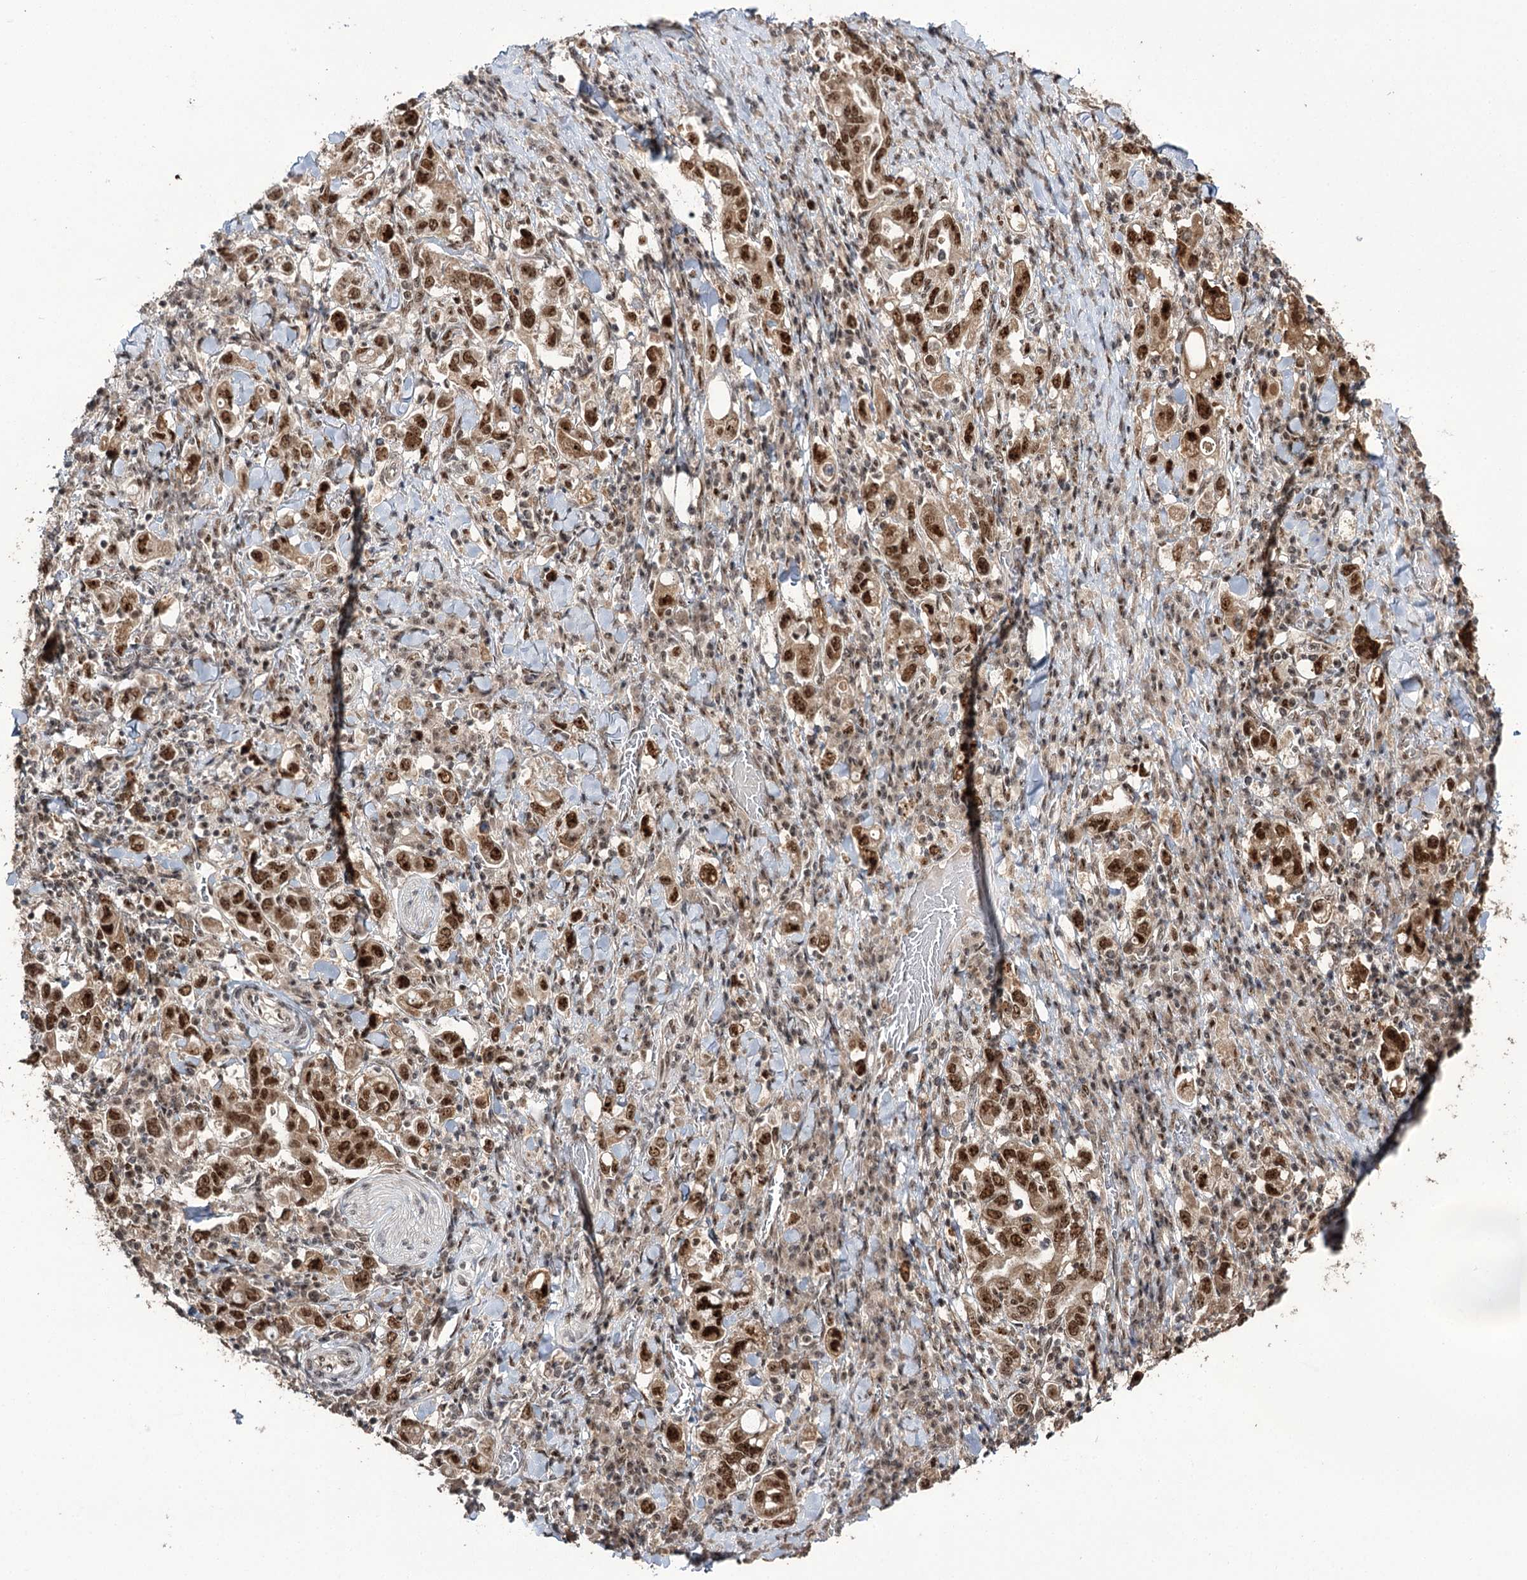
{"staining": {"intensity": "strong", "quantity": ">75%", "location": "nuclear"}, "tissue": "stomach cancer", "cell_type": "Tumor cells", "image_type": "cancer", "snomed": [{"axis": "morphology", "description": "Adenocarcinoma, NOS"}, {"axis": "topography", "description": "Stomach, upper"}], "caption": "This histopathology image demonstrates immunohistochemistry (IHC) staining of human adenocarcinoma (stomach), with high strong nuclear staining in approximately >75% of tumor cells.", "gene": "ERCC3", "patient": {"sex": "male", "age": 62}}